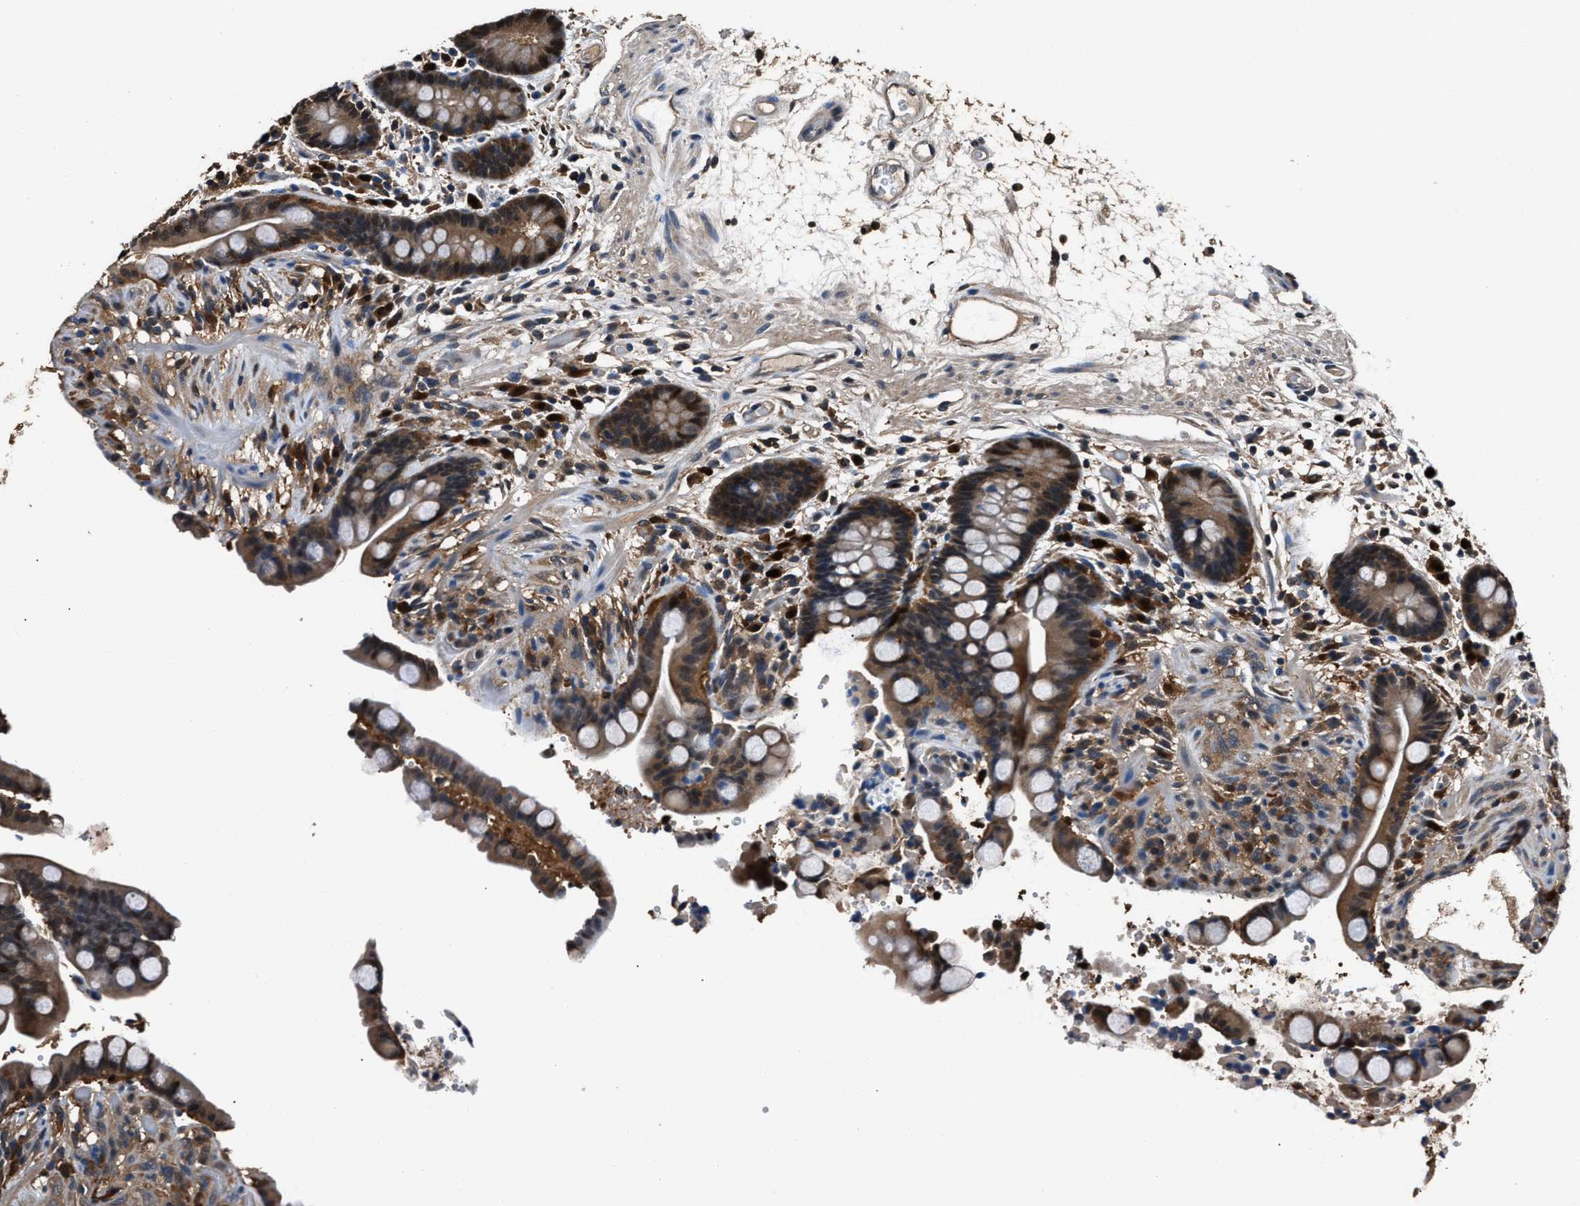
{"staining": {"intensity": "moderate", "quantity": ">75%", "location": "cytoplasmic/membranous"}, "tissue": "colon", "cell_type": "Endothelial cells", "image_type": "normal", "snomed": [{"axis": "morphology", "description": "Normal tissue, NOS"}, {"axis": "topography", "description": "Colon"}], "caption": "Colon stained with immunohistochemistry (IHC) exhibits moderate cytoplasmic/membranous positivity in approximately >75% of endothelial cells.", "gene": "GSTP1", "patient": {"sex": "male", "age": 73}}